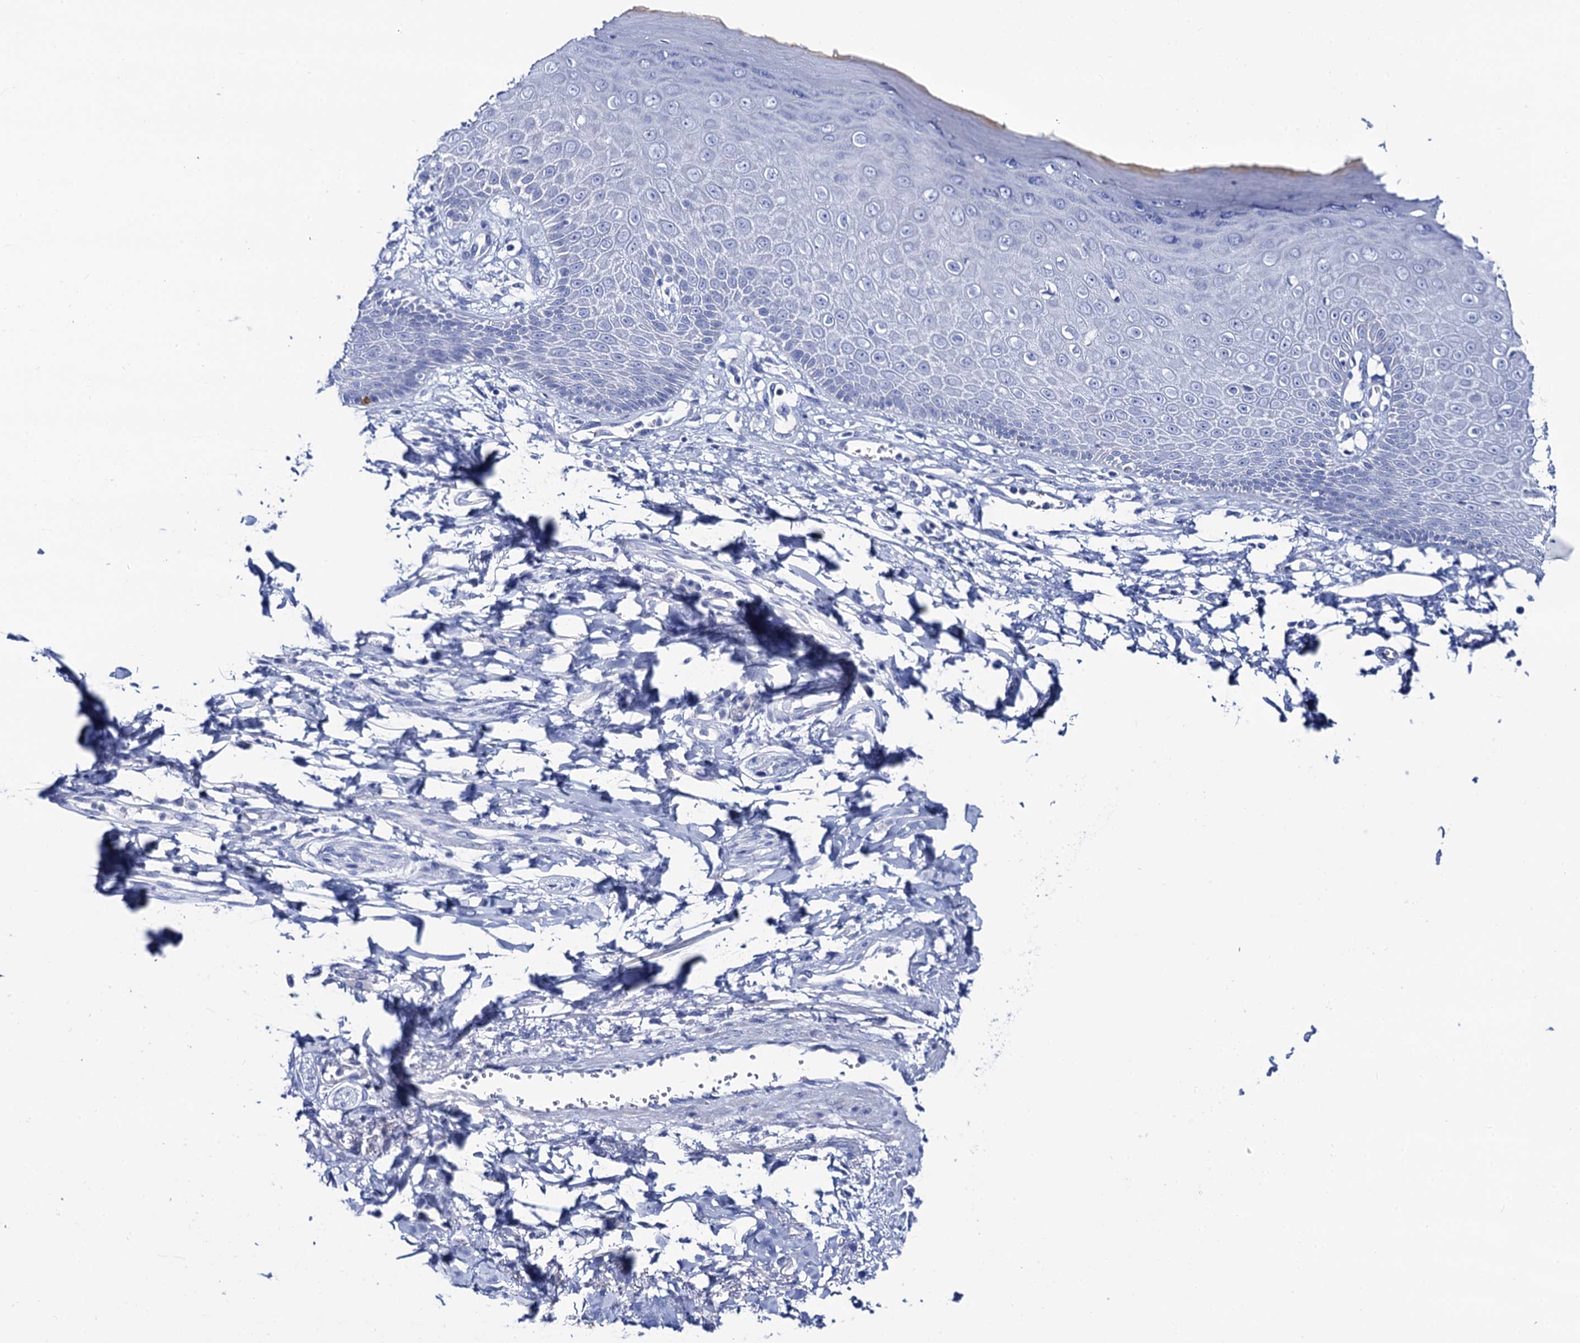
{"staining": {"intensity": "negative", "quantity": "none", "location": "none"}, "tissue": "skin", "cell_type": "Epidermal cells", "image_type": "normal", "snomed": [{"axis": "morphology", "description": "Normal tissue, NOS"}, {"axis": "topography", "description": "Anal"}], "caption": "Immunohistochemistry of normal skin exhibits no positivity in epidermal cells.", "gene": "RAB3IP", "patient": {"sex": "male", "age": 78}}